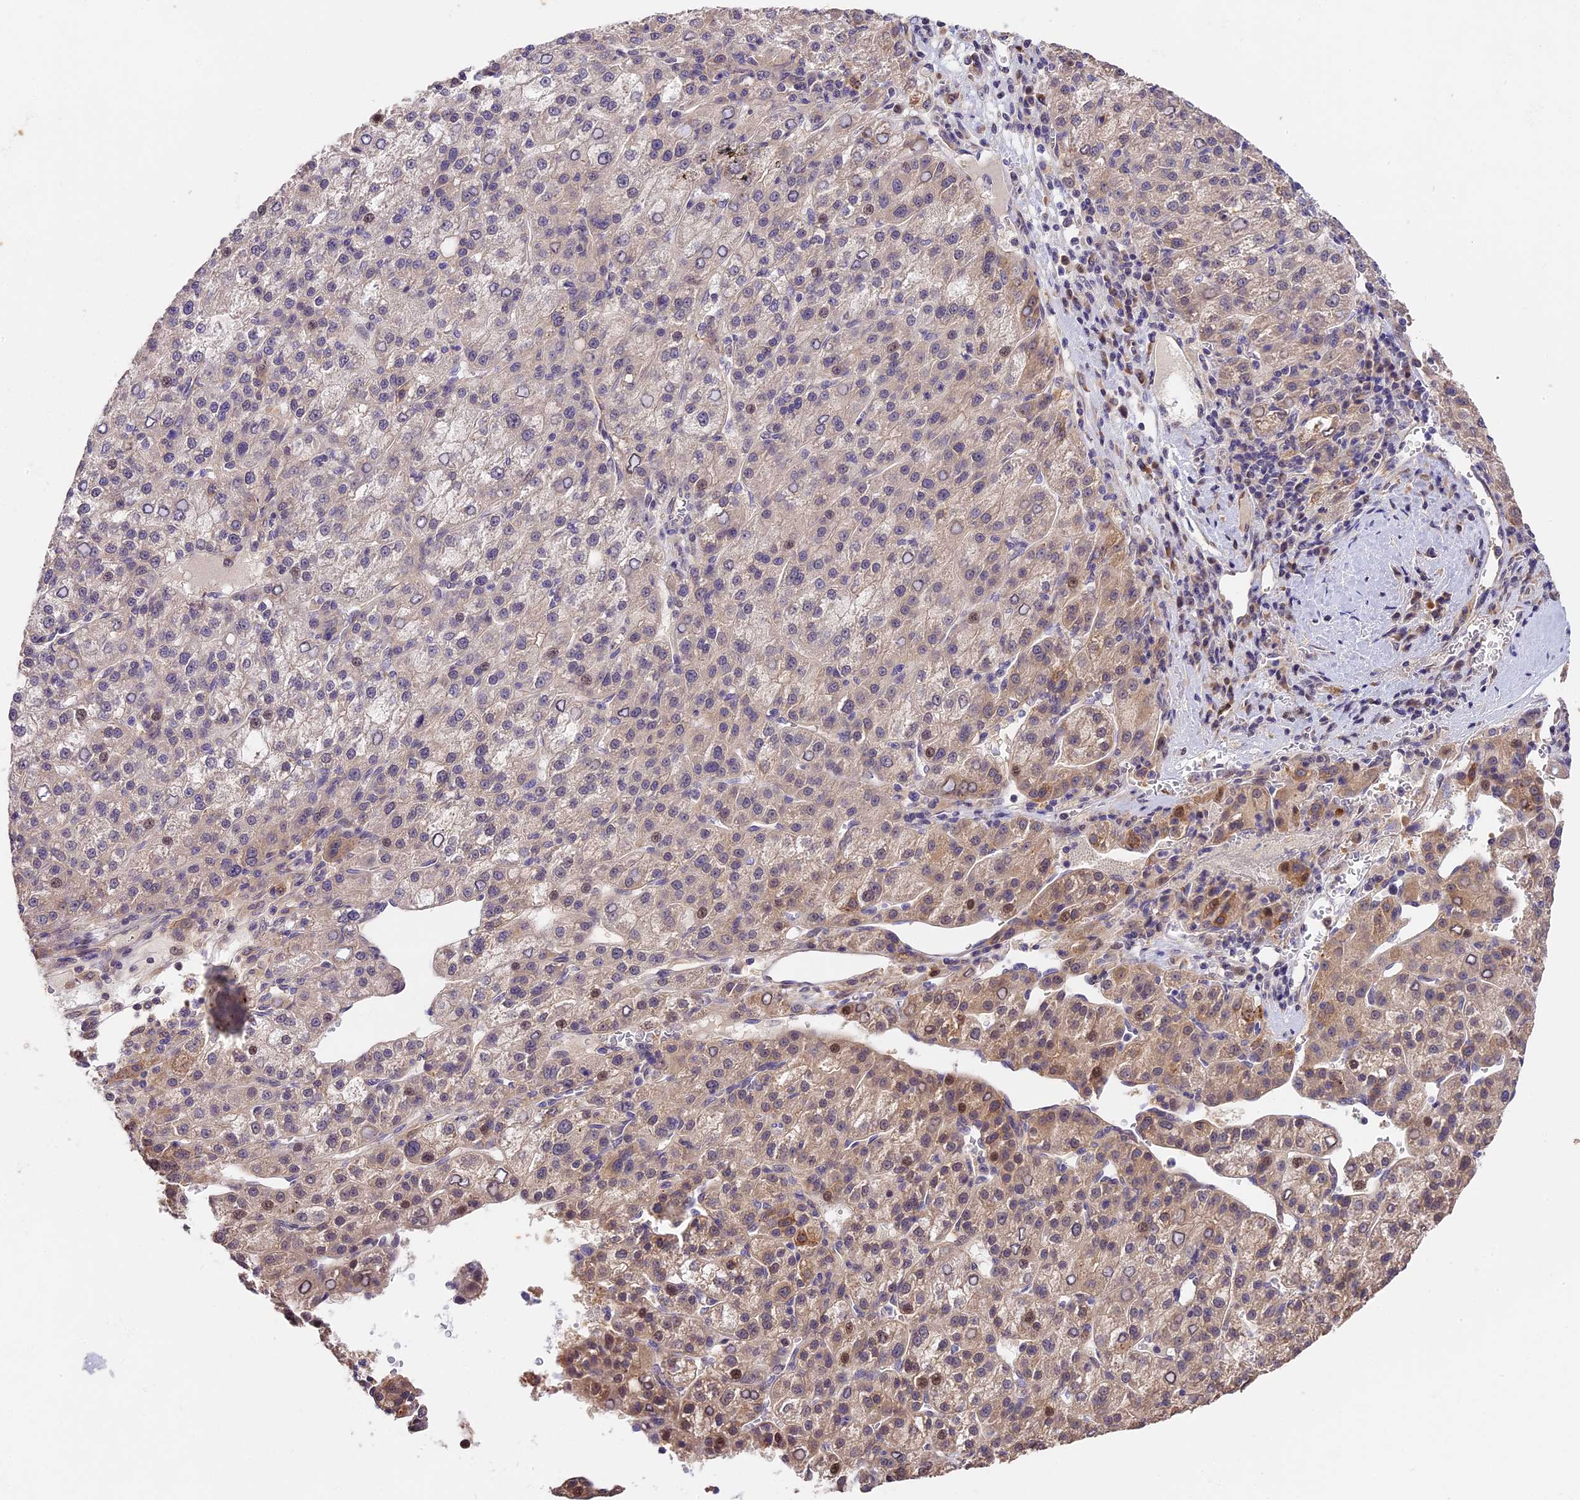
{"staining": {"intensity": "moderate", "quantity": "<25%", "location": "cytoplasmic/membranous,nuclear"}, "tissue": "liver cancer", "cell_type": "Tumor cells", "image_type": "cancer", "snomed": [{"axis": "morphology", "description": "Carcinoma, Hepatocellular, NOS"}, {"axis": "topography", "description": "Liver"}], "caption": "Liver hepatocellular carcinoma stained for a protein exhibits moderate cytoplasmic/membranous and nuclear positivity in tumor cells. Immunohistochemistry stains the protein of interest in brown and the nuclei are stained blue.", "gene": "BSCL2", "patient": {"sex": "female", "age": 58}}